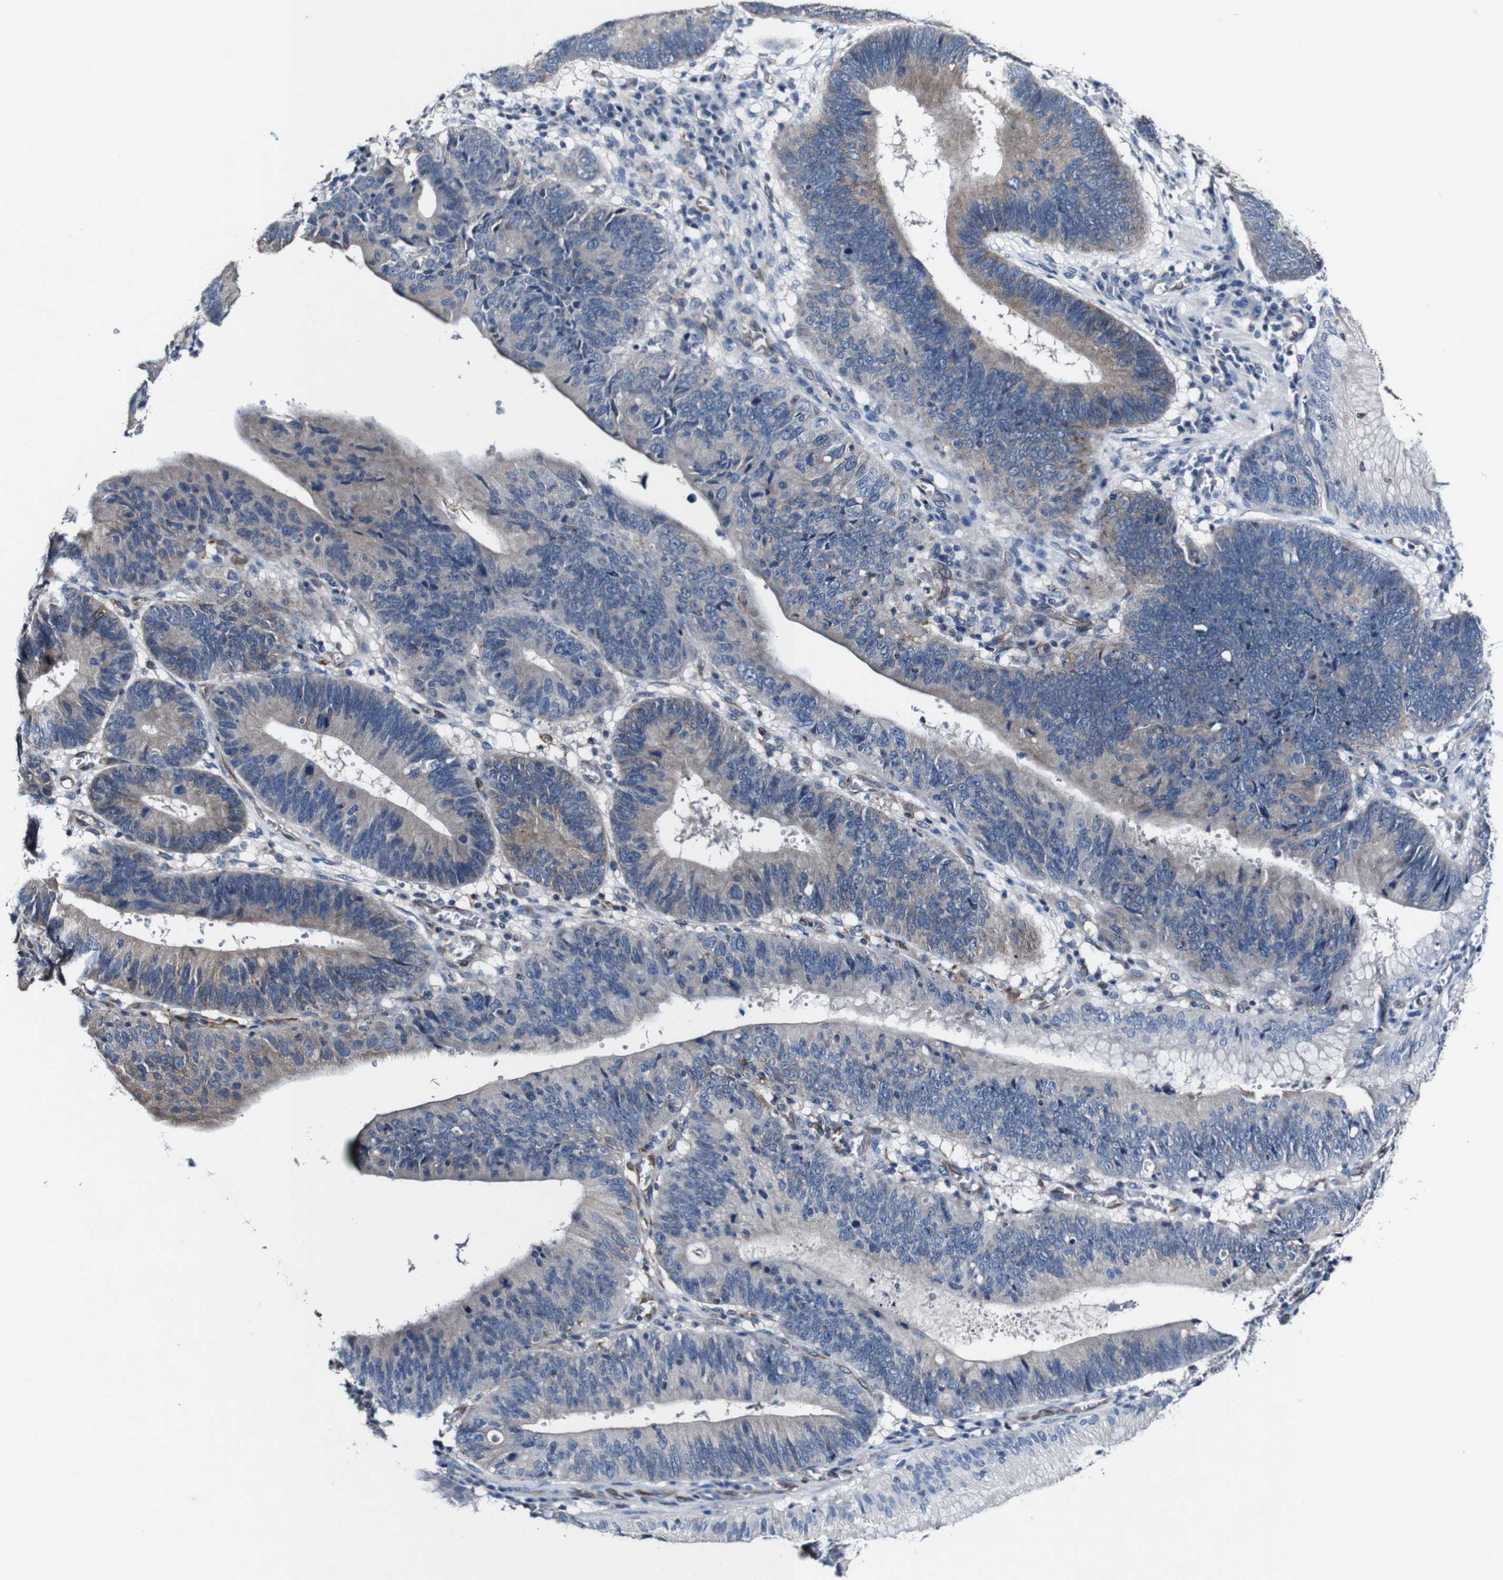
{"staining": {"intensity": "weak", "quantity": "25%-75%", "location": "cytoplasmic/membranous"}, "tissue": "stomach cancer", "cell_type": "Tumor cells", "image_type": "cancer", "snomed": [{"axis": "morphology", "description": "Adenocarcinoma, NOS"}, {"axis": "topography", "description": "Stomach"}], "caption": "Immunohistochemistry of human adenocarcinoma (stomach) shows low levels of weak cytoplasmic/membranous positivity in approximately 25%-75% of tumor cells.", "gene": "GRAMD1A", "patient": {"sex": "male", "age": 59}}